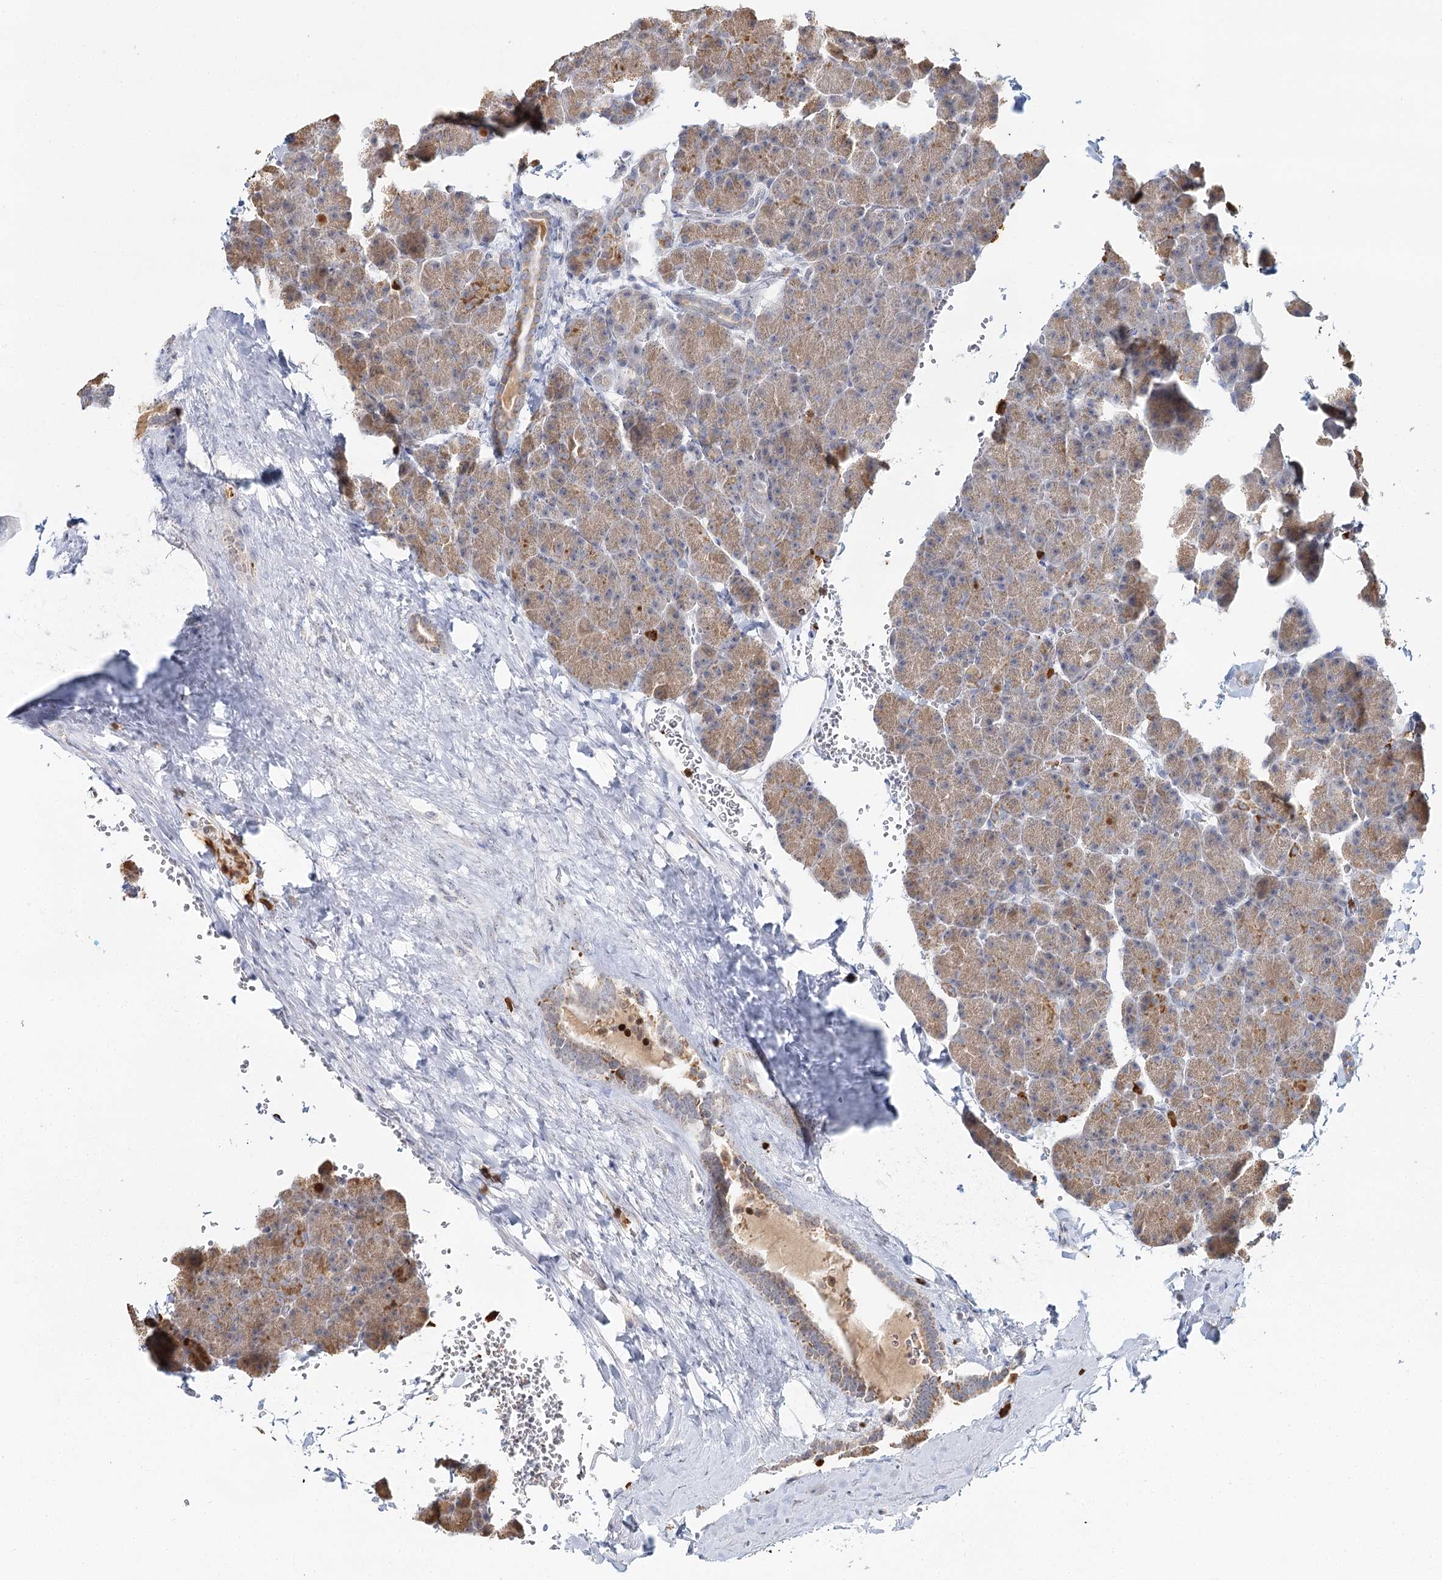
{"staining": {"intensity": "moderate", "quantity": ">75%", "location": "cytoplasmic/membranous"}, "tissue": "pancreas", "cell_type": "Exocrine glandular cells", "image_type": "normal", "snomed": [{"axis": "morphology", "description": "Normal tissue, NOS"}, {"axis": "topography", "description": "Pancreas"}], "caption": "Exocrine glandular cells demonstrate medium levels of moderate cytoplasmic/membranous expression in about >75% of cells in benign human pancreas. (DAB (3,3'-diaminobenzidine) IHC with brightfield microscopy, high magnification).", "gene": "ATAD1", "patient": {"sex": "female", "age": 35}}